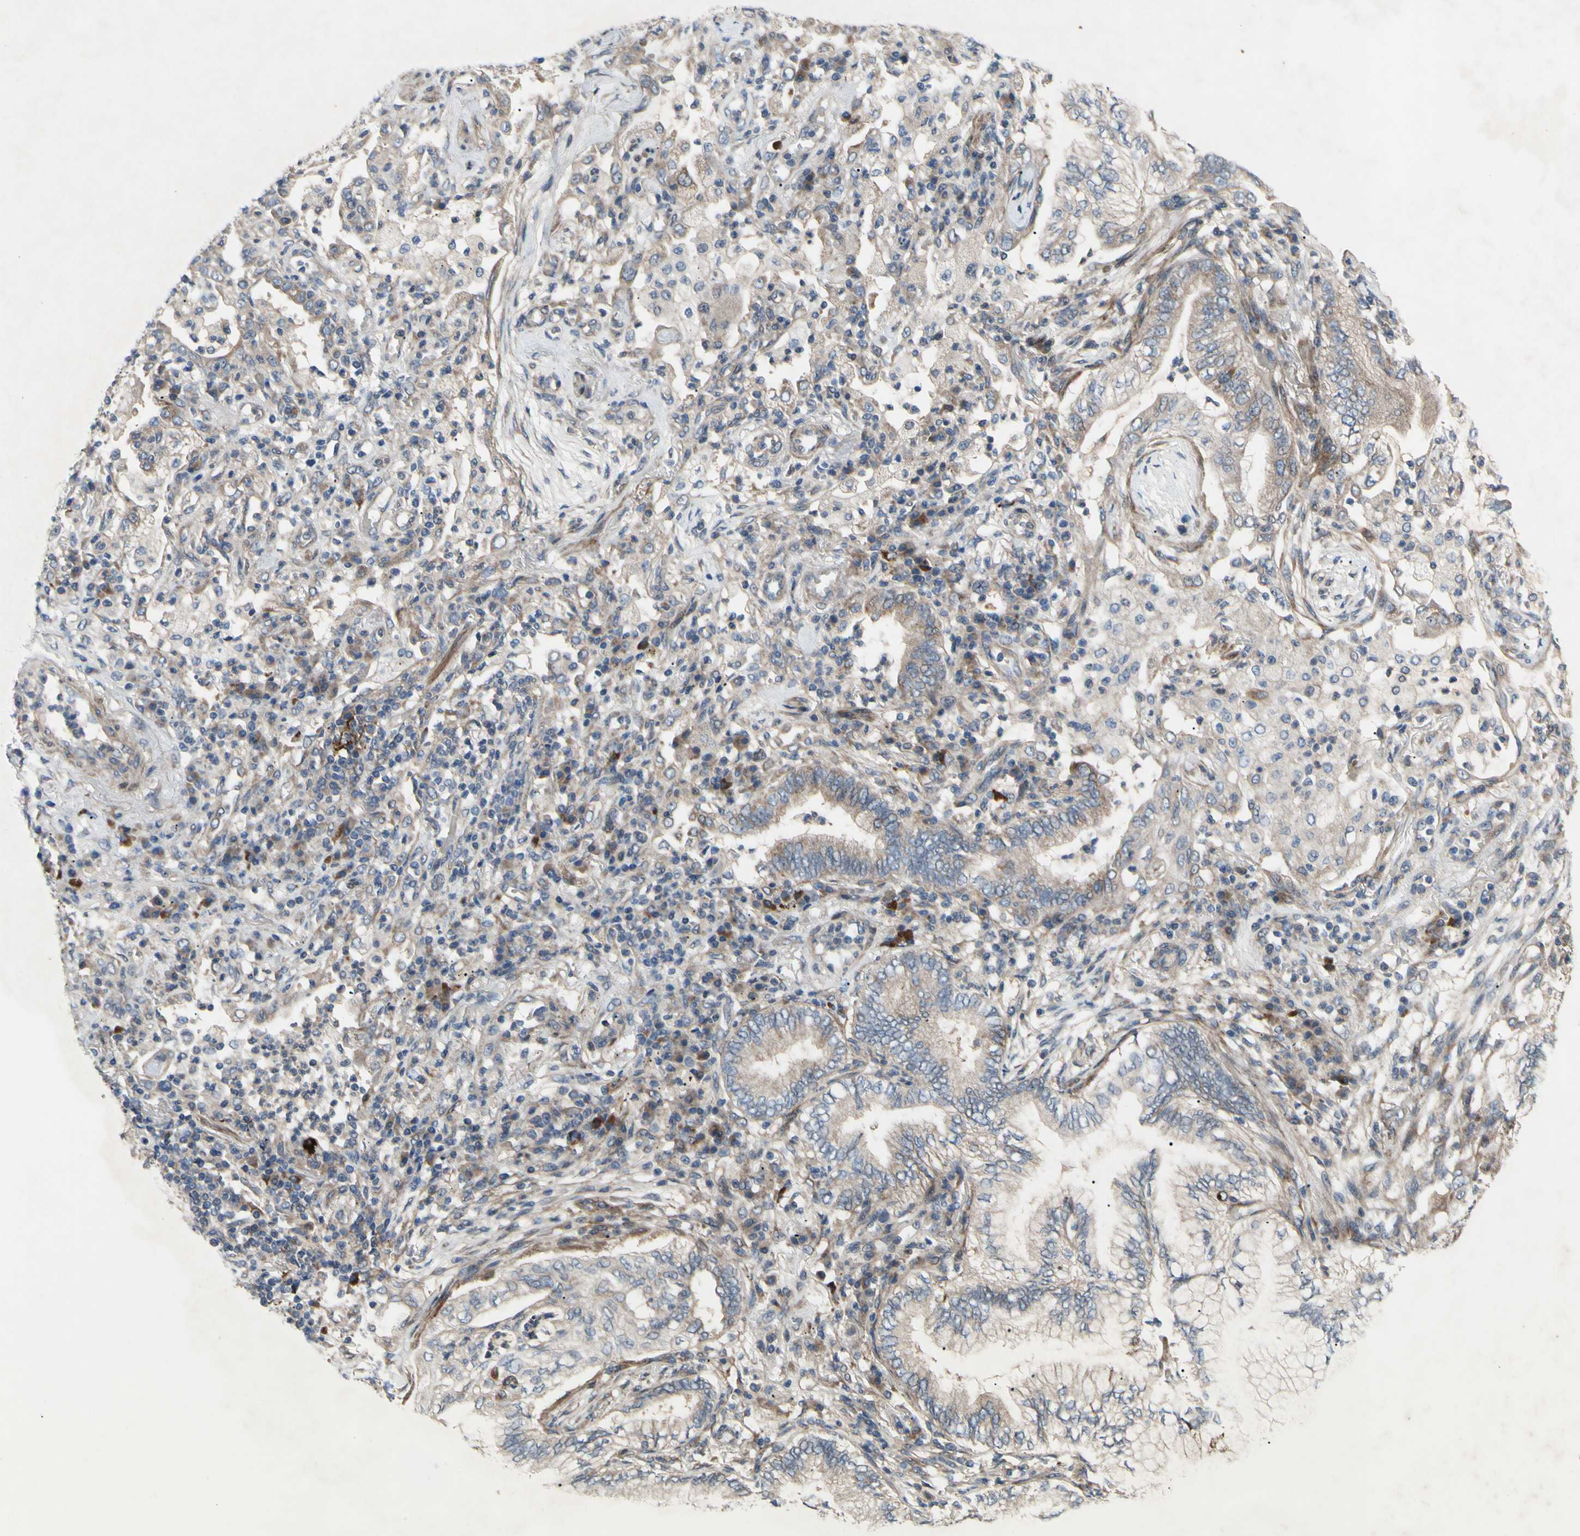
{"staining": {"intensity": "moderate", "quantity": "25%-75%", "location": "cytoplasmic/membranous"}, "tissue": "lung cancer", "cell_type": "Tumor cells", "image_type": "cancer", "snomed": [{"axis": "morphology", "description": "Normal tissue, NOS"}, {"axis": "morphology", "description": "Adenocarcinoma, NOS"}, {"axis": "topography", "description": "Bronchus"}, {"axis": "topography", "description": "Lung"}], "caption": "This photomicrograph reveals IHC staining of lung cancer (adenocarcinoma), with medium moderate cytoplasmic/membranous staining in about 25%-75% of tumor cells.", "gene": "SVIL", "patient": {"sex": "female", "age": 70}}